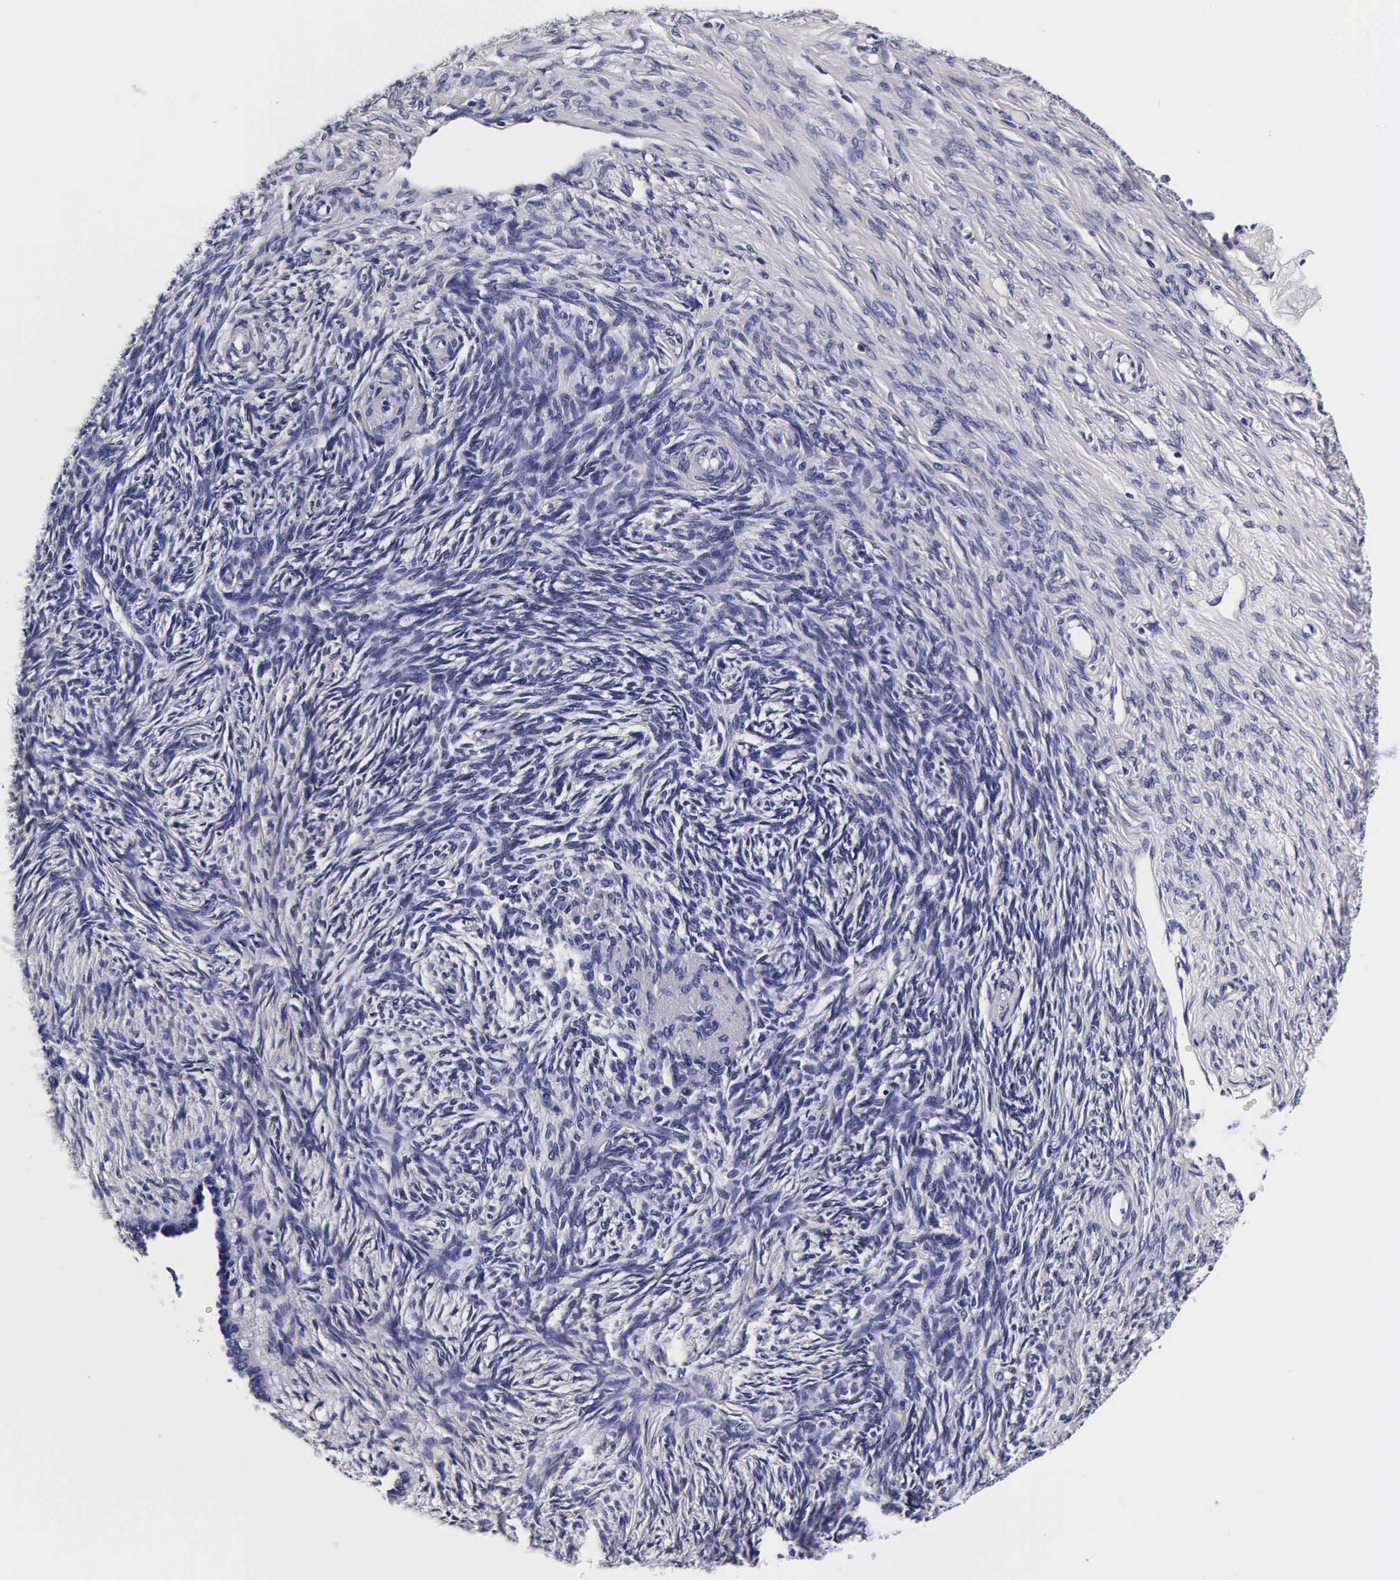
{"staining": {"intensity": "negative", "quantity": "none", "location": "none"}, "tissue": "ovarian cancer", "cell_type": "Tumor cells", "image_type": "cancer", "snomed": [{"axis": "morphology", "description": "Normal tissue, NOS"}, {"axis": "morphology", "description": "Cystadenocarcinoma, serous, NOS"}, {"axis": "topography", "description": "Ovary"}], "caption": "Protein analysis of ovarian cancer (serous cystadenocarcinoma) demonstrates no significant positivity in tumor cells. (DAB immunohistochemistry (IHC) with hematoxylin counter stain).", "gene": "IAPP", "patient": {"sex": "female", "age": 62}}